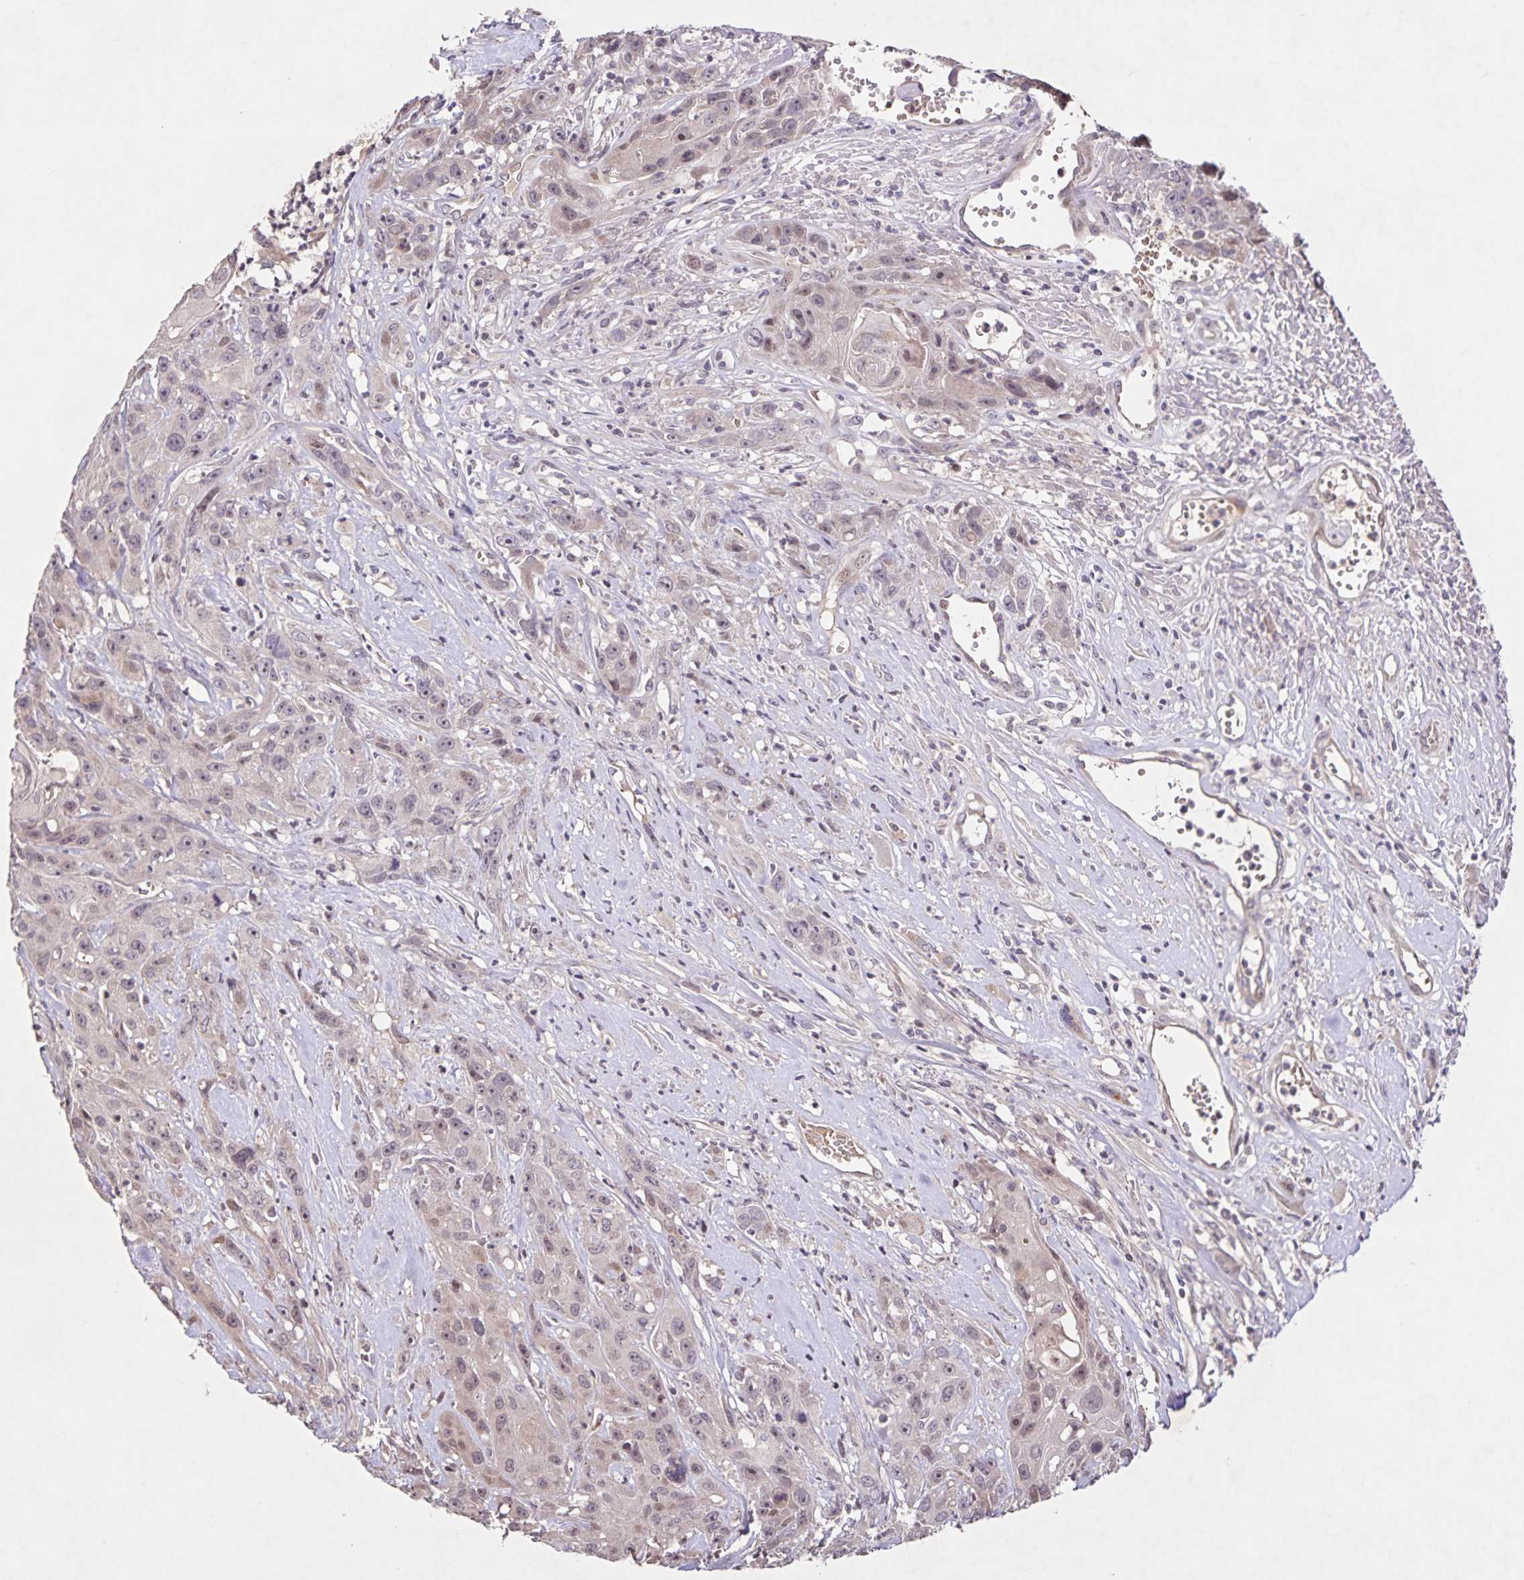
{"staining": {"intensity": "weak", "quantity": "25%-75%", "location": "cytoplasmic/membranous,nuclear"}, "tissue": "head and neck cancer", "cell_type": "Tumor cells", "image_type": "cancer", "snomed": [{"axis": "morphology", "description": "Squamous cell carcinoma, NOS"}, {"axis": "topography", "description": "Head-Neck"}], "caption": "Brown immunohistochemical staining in head and neck squamous cell carcinoma demonstrates weak cytoplasmic/membranous and nuclear expression in approximately 25%-75% of tumor cells. (DAB = brown stain, brightfield microscopy at high magnification).", "gene": "GDF2", "patient": {"sex": "male", "age": 57}}